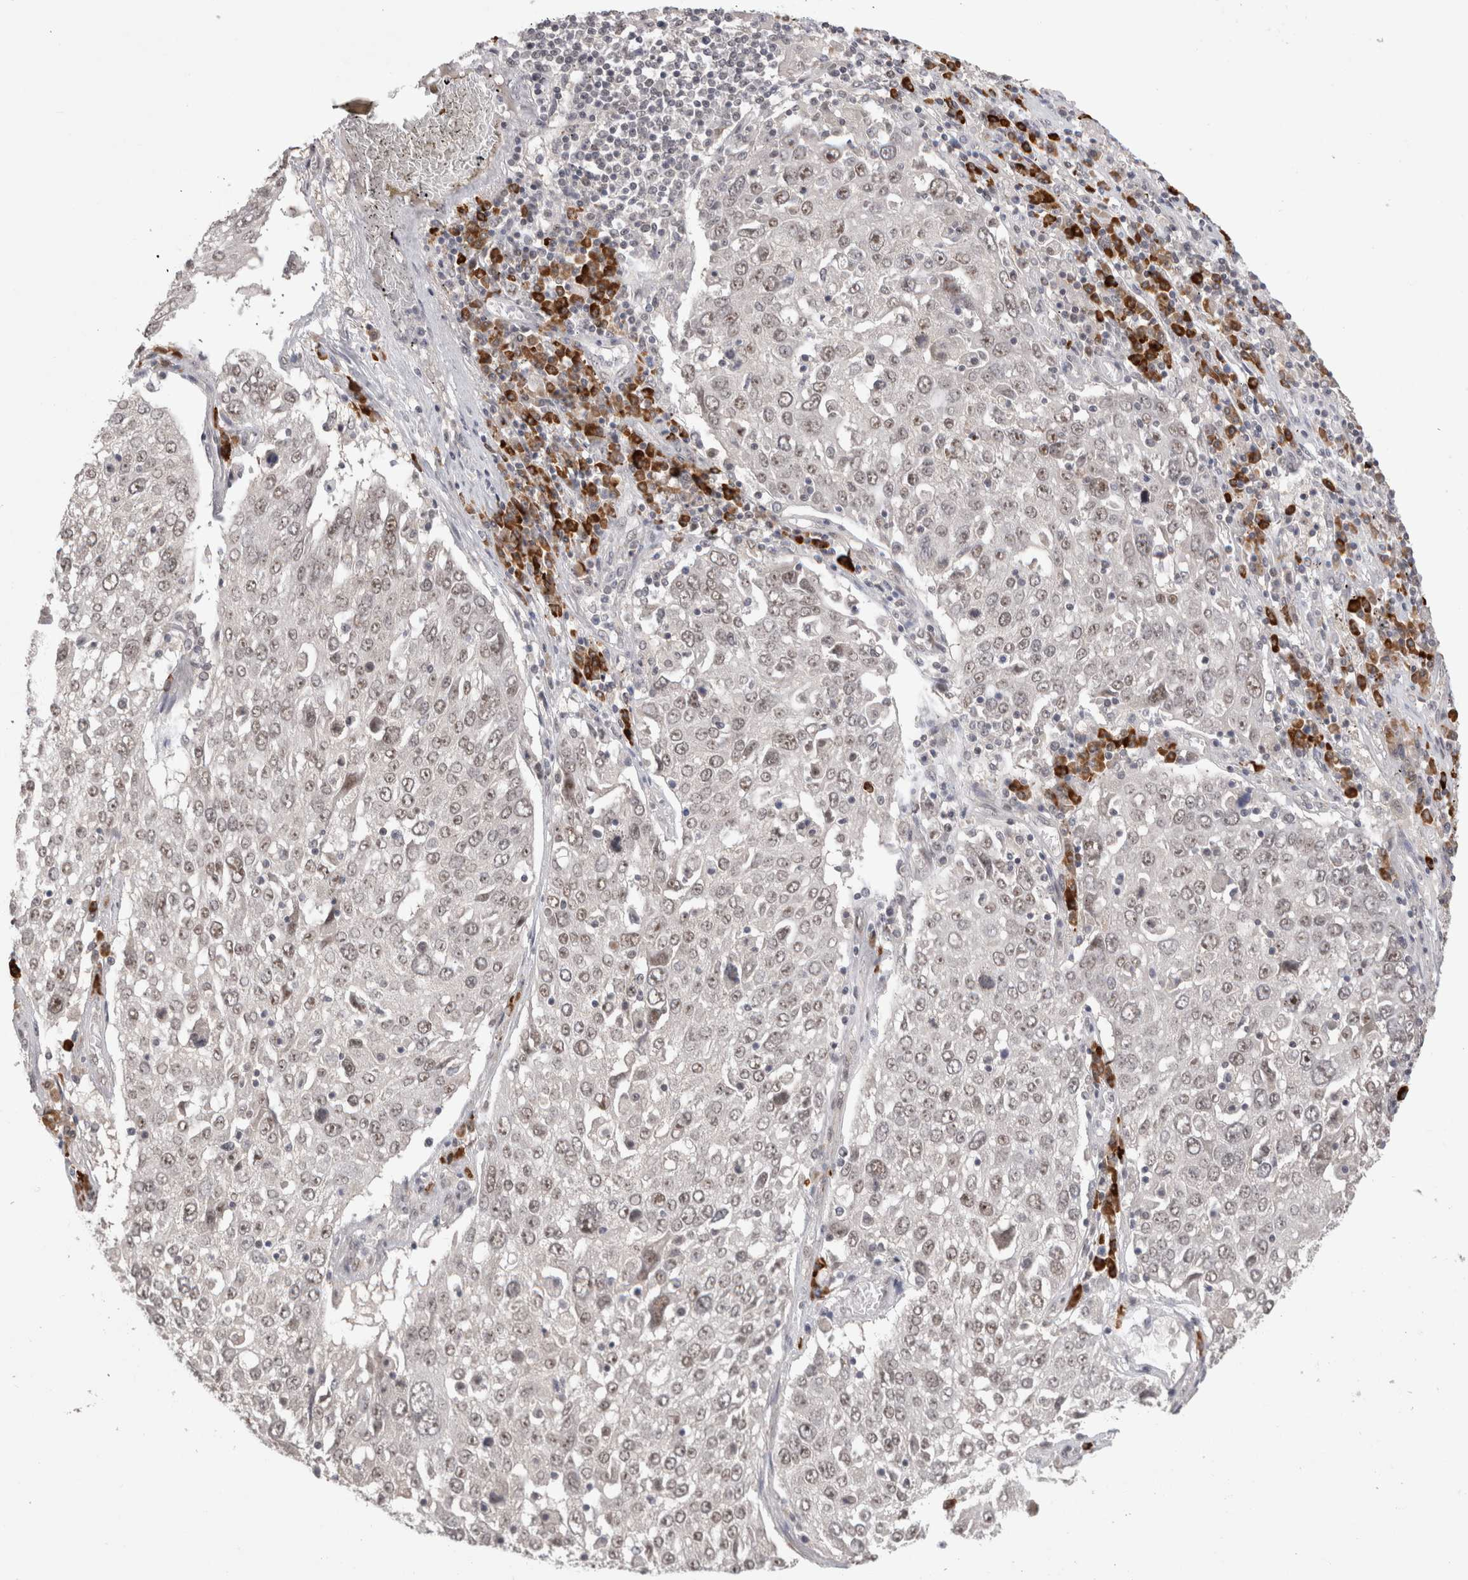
{"staining": {"intensity": "moderate", "quantity": ">75%", "location": "nuclear"}, "tissue": "lung cancer", "cell_type": "Tumor cells", "image_type": "cancer", "snomed": [{"axis": "morphology", "description": "Squamous cell carcinoma, NOS"}, {"axis": "topography", "description": "Lung"}], "caption": "Moderate nuclear positivity for a protein is appreciated in about >75% of tumor cells of squamous cell carcinoma (lung) using immunohistochemistry (IHC).", "gene": "ZNF24", "patient": {"sex": "male", "age": 65}}